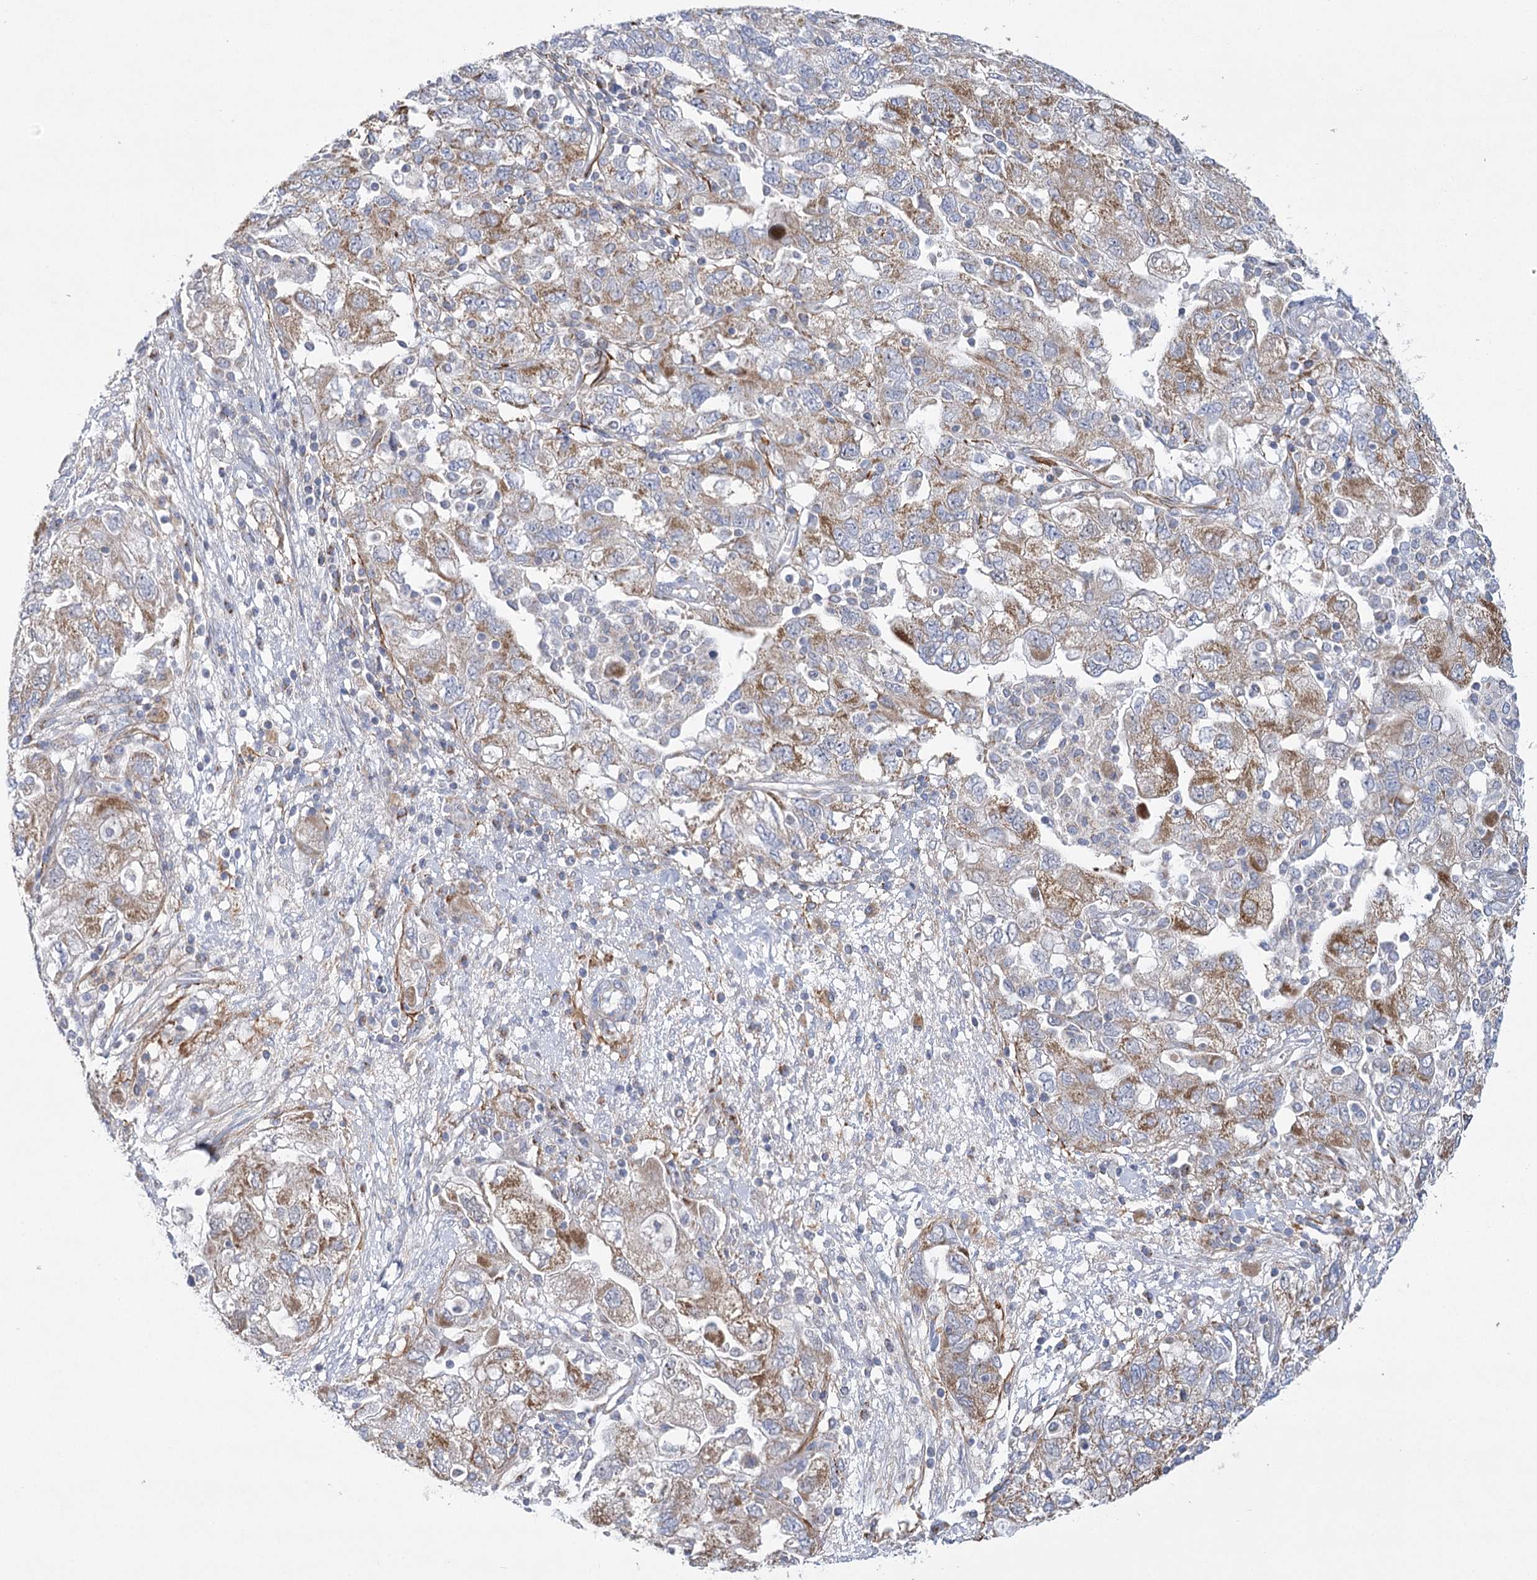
{"staining": {"intensity": "moderate", "quantity": "25%-75%", "location": "cytoplasmic/membranous"}, "tissue": "ovarian cancer", "cell_type": "Tumor cells", "image_type": "cancer", "snomed": [{"axis": "morphology", "description": "Carcinoma, NOS"}, {"axis": "morphology", "description": "Cystadenocarcinoma, serous, NOS"}, {"axis": "topography", "description": "Ovary"}], "caption": "A brown stain shows moderate cytoplasmic/membranous positivity of a protein in serous cystadenocarcinoma (ovarian) tumor cells. Using DAB (brown) and hematoxylin (blue) stains, captured at high magnification using brightfield microscopy.", "gene": "SNX7", "patient": {"sex": "female", "age": 69}}